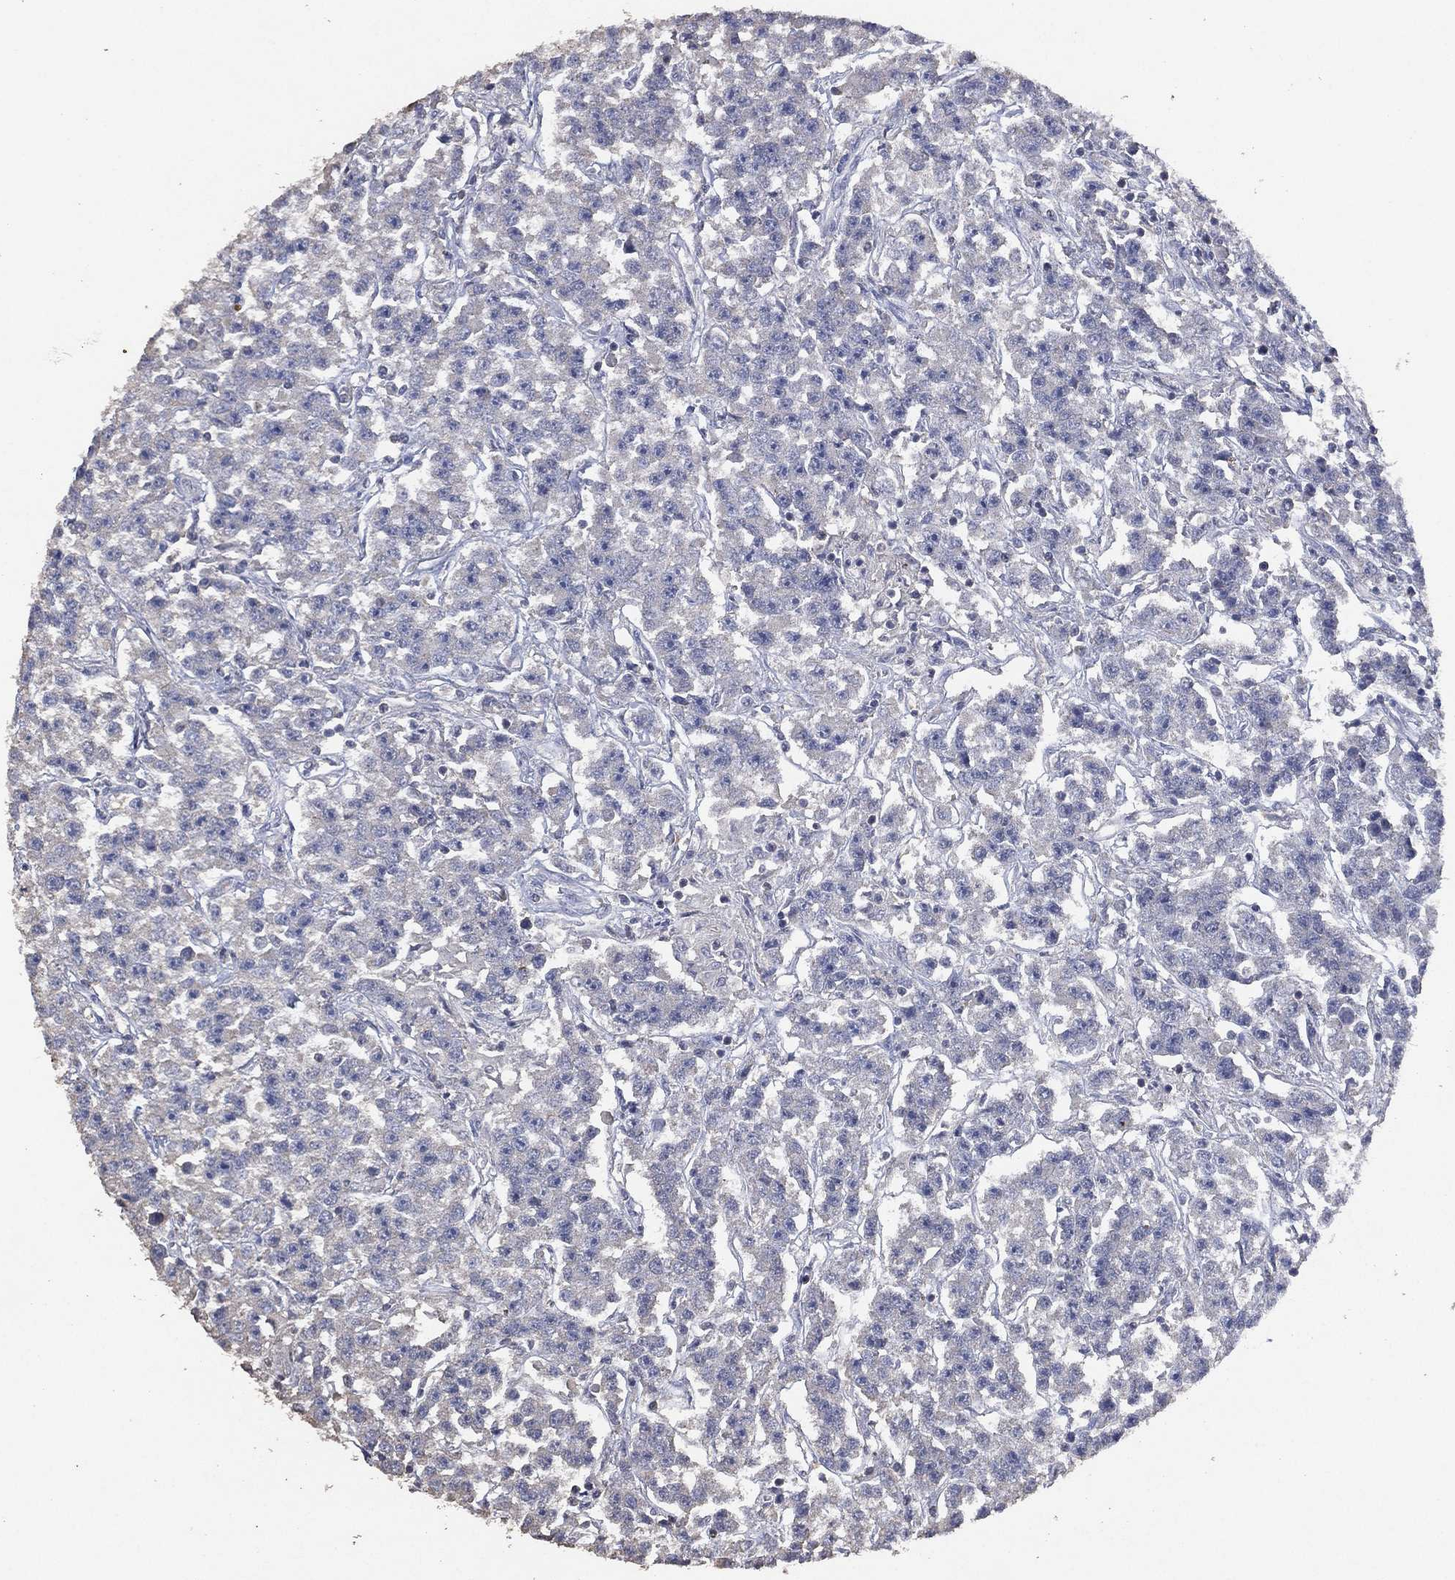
{"staining": {"intensity": "negative", "quantity": "none", "location": "none"}, "tissue": "testis cancer", "cell_type": "Tumor cells", "image_type": "cancer", "snomed": [{"axis": "morphology", "description": "Seminoma, NOS"}, {"axis": "topography", "description": "Testis"}], "caption": "Image shows no significant protein staining in tumor cells of testis seminoma.", "gene": "ADPRHL1", "patient": {"sex": "male", "age": 59}}